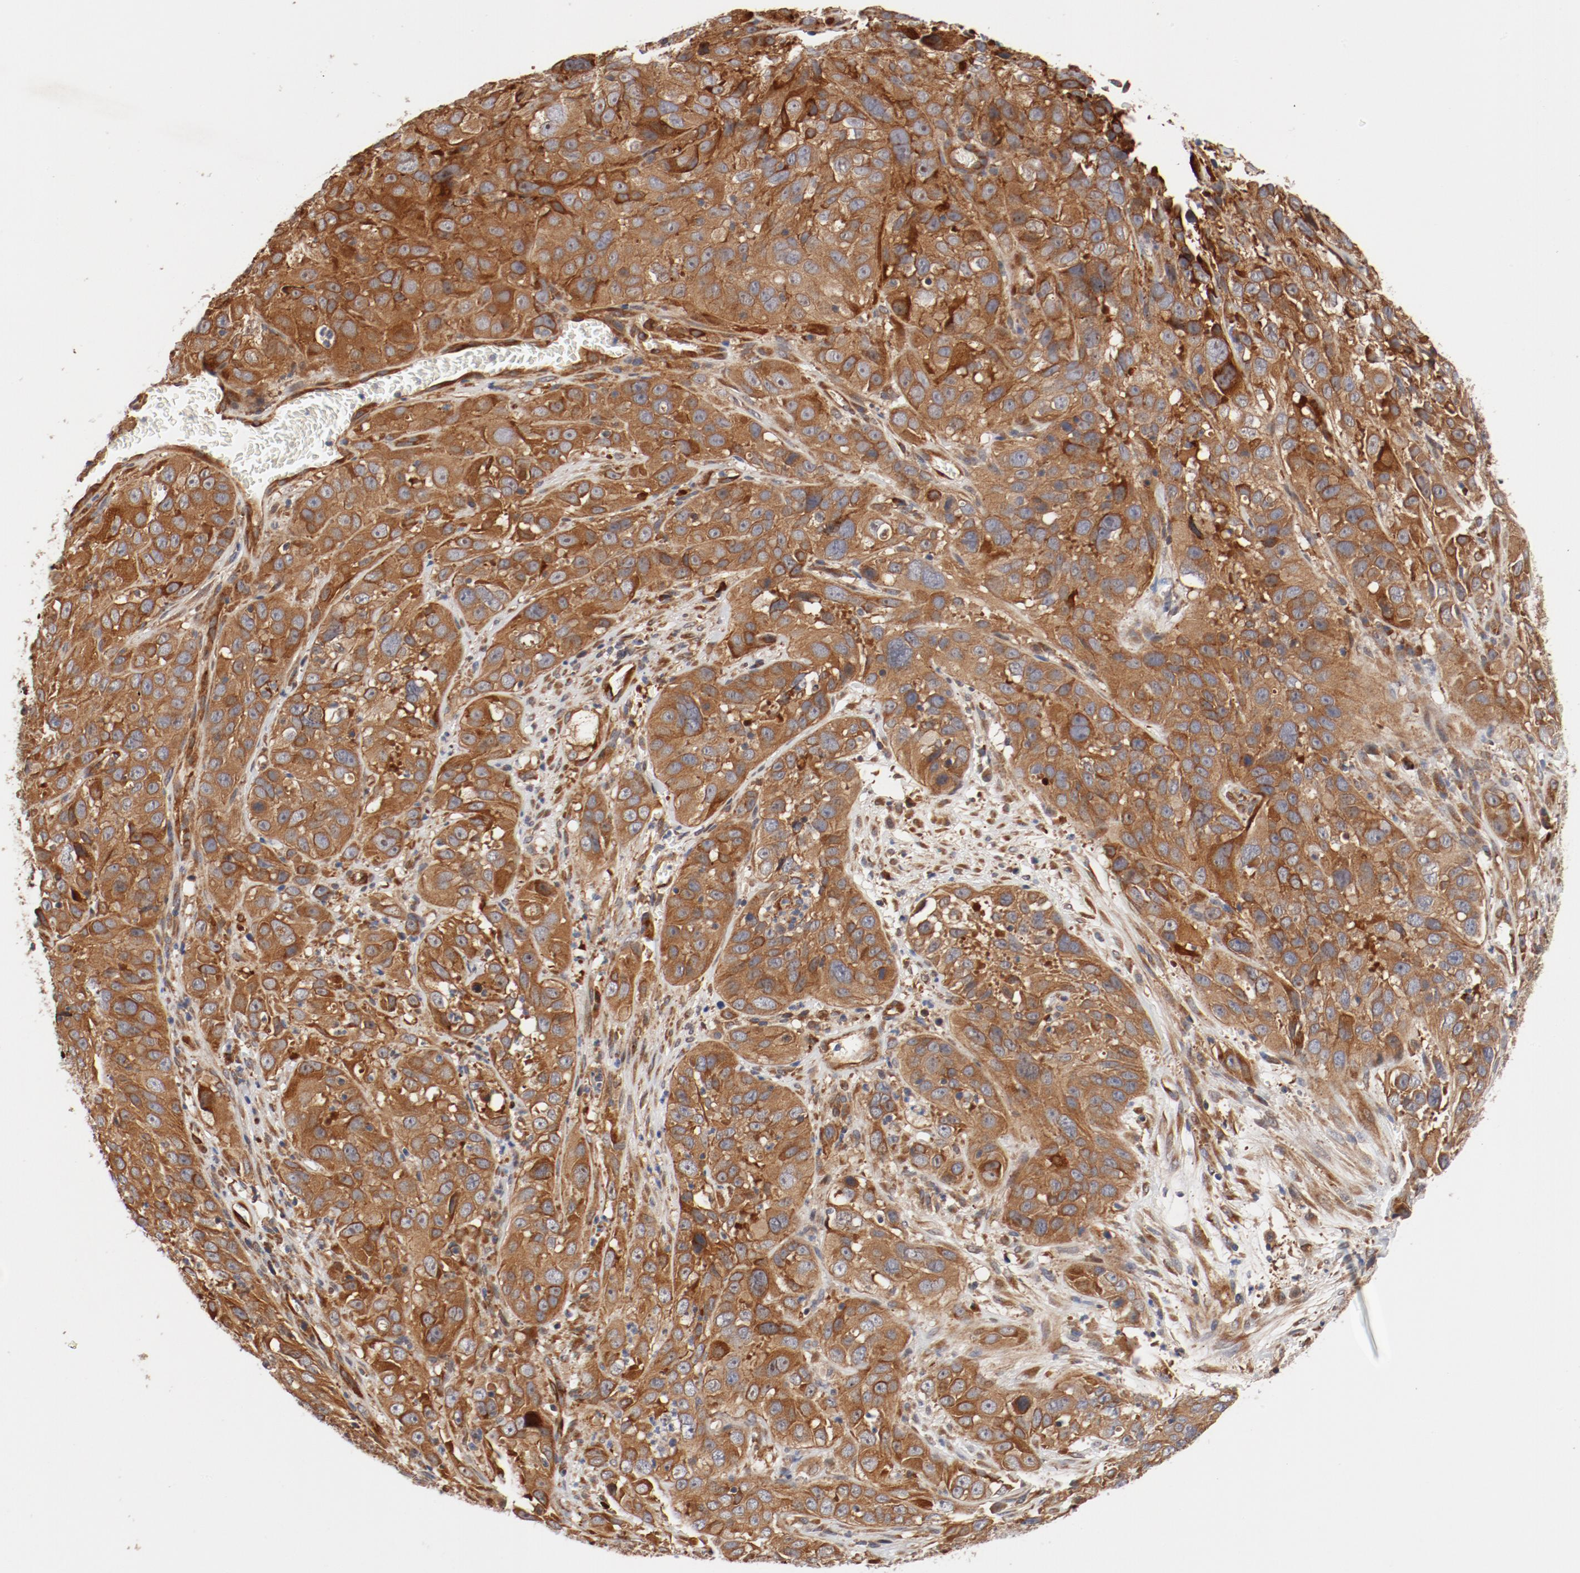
{"staining": {"intensity": "moderate", "quantity": ">75%", "location": "cytoplasmic/membranous"}, "tissue": "cervical cancer", "cell_type": "Tumor cells", "image_type": "cancer", "snomed": [{"axis": "morphology", "description": "Squamous cell carcinoma, NOS"}, {"axis": "topography", "description": "Cervix"}], "caption": "DAB (3,3'-diaminobenzidine) immunohistochemical staining of cervical cancer exhibits moderate cytoplasmic/membranous protein positivity in approximately >75% of tumor cells. The protein of interest is stained brown, and the nuclei are stained in blue (DAB (3,3'-diaminobenzidine) IHC with brightfield microscopy, high magnification).", "gene": "PITPNM2", "patient": {"sex": "female", "age": 32}}